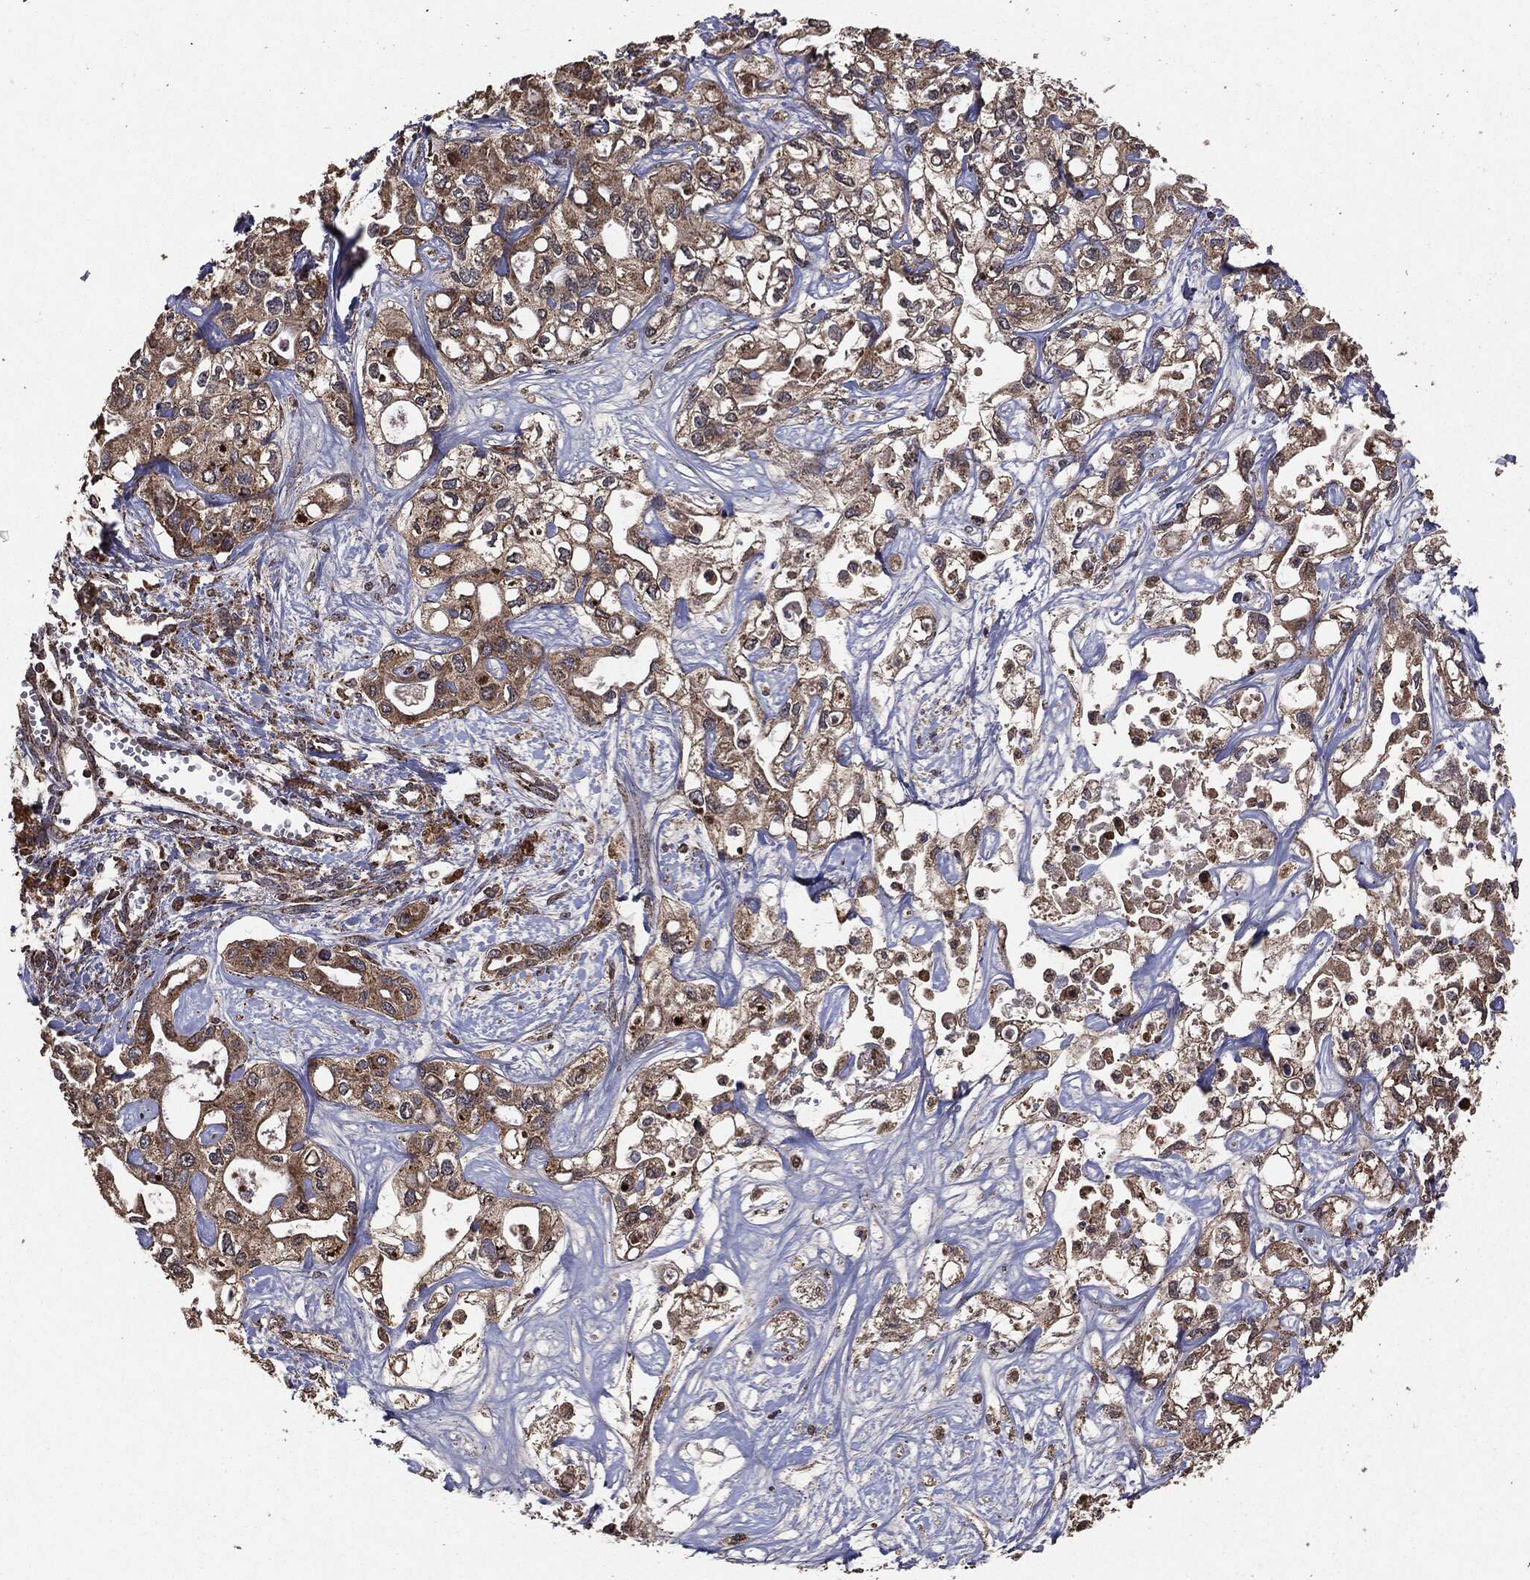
{"staining": {"intensity": "moderate", "quantity": ">75%", "location": "cytoplasmic/membranous"}, "tissue": "liver cancer", "cell_type": "Tumor cells", "image_type": "cancer", "snomed": [{"axis": "morphology", "description": "Cholangiocarcinoma"}, {"axis": "topography", "description": "Liver"}], "caption": "Moderate cytoplasmic/membranous protein positivity is seen in about >75% of tumor cells in liver cancer. The staining was performed using DAB (3,3'-diaminobenzidine), with brown indicating positive protein expression. Nuclei are stained blue with hematoxylin.", "gene": "MTOR", "patient": {"sex": "female", "age": 64}}